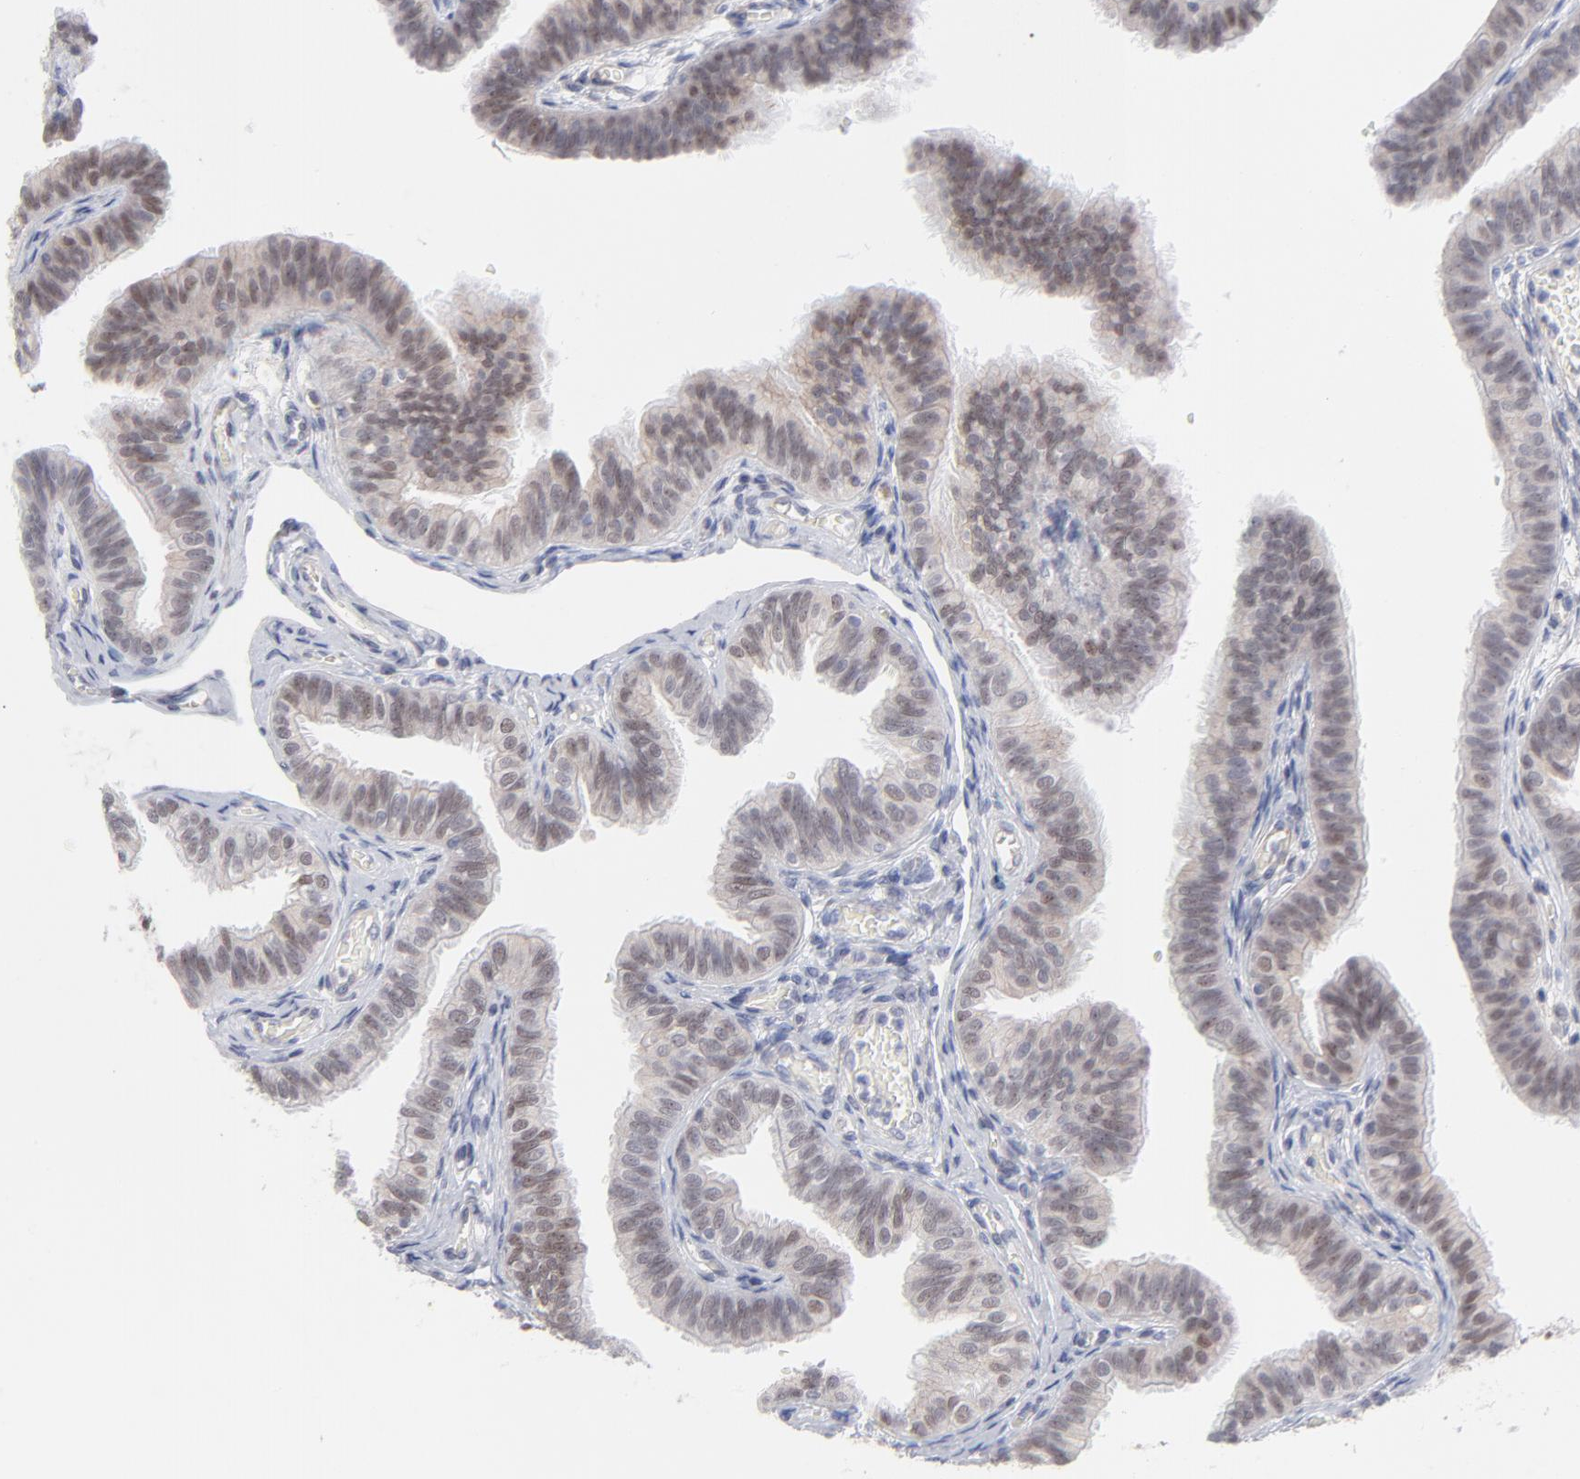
{"staining": {"intensity": "moderate", "quantity": ">75%", "location": "cytoplasmic/membranous,nuclear"}, "tissue": "fallopian tube", "cell_type": "Glandular cells", "image_type": "normal", "snomed": [{"axis": "morphology", "description": "Normal tissue, NOS"}, {"axis": "morphology", "description": "Dermoid, NOS"}, {"axis": "topography", "description": "Fallopian tube"}], "caption": "DAB (3,3'-diaminobenzidine) immunohistochemical staining of benign fallopian tube exhibits moderate cytoplasmic/membranous,nuclear protein positivity in approximately >75% of glandular cells.", "gene": "NBN", "patient": {"sex": "female", "age": 33}}